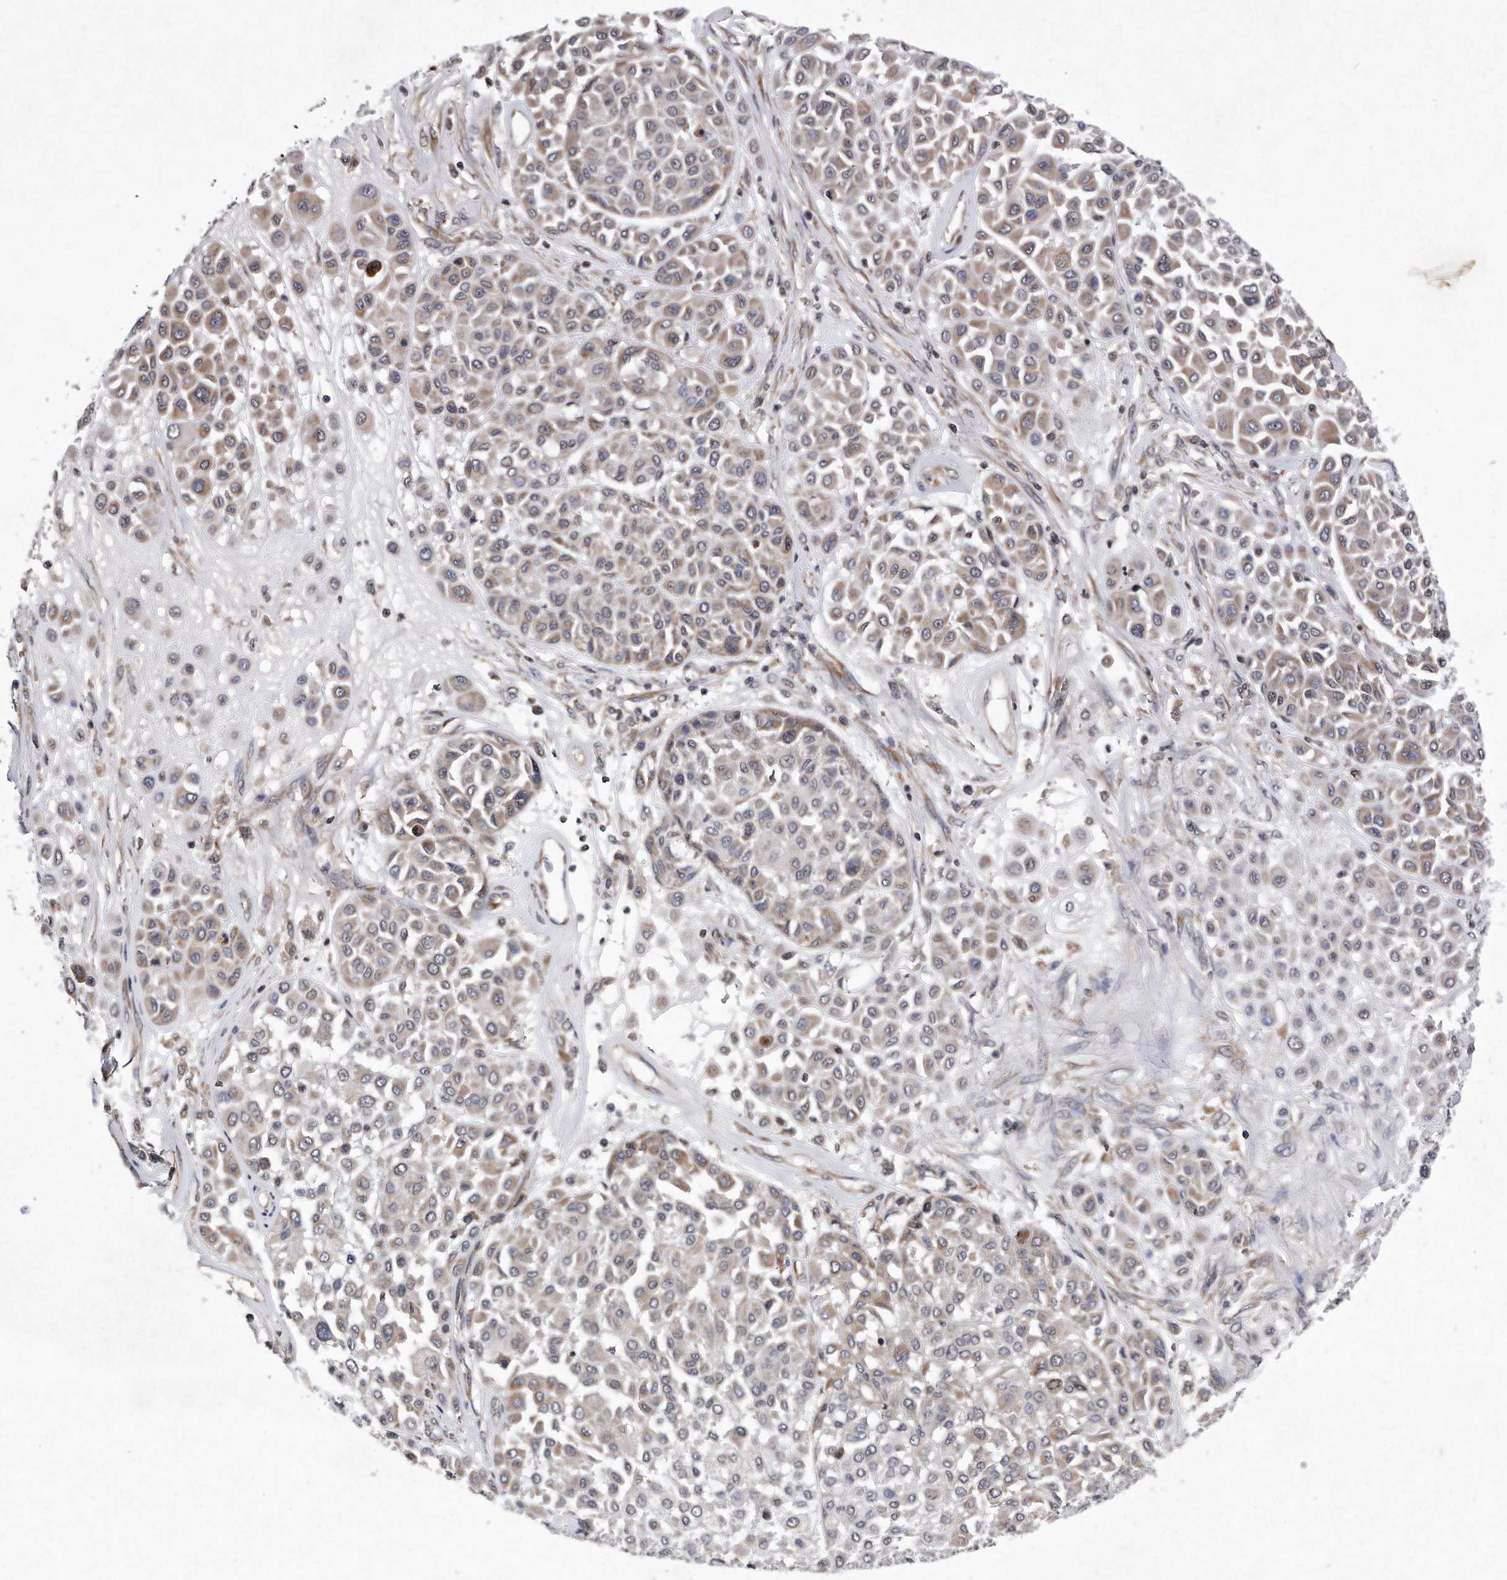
{"staining": {"intensity": "weak", "quantity": "25%-75%", "location": "cytoplasmic/membranous"}, "tissue": "melanoma", "cell_type": "Tumor cells", "image_type": "cancer", "snomed": [{"axis": "morphology", "description": "Malignant melanoma, Metastatic site"}, {"axis": "topography", "description": "Soft tissue"}], "caption": "Brown immunohistochemical staining in malignant melanoma (metastatic site) demonstrates weak cytoplasmic/membranous expression in about 25%-75% of tumor cells.", "gene": "DAB1", "patient": {"sex": "male", "age": 41}}